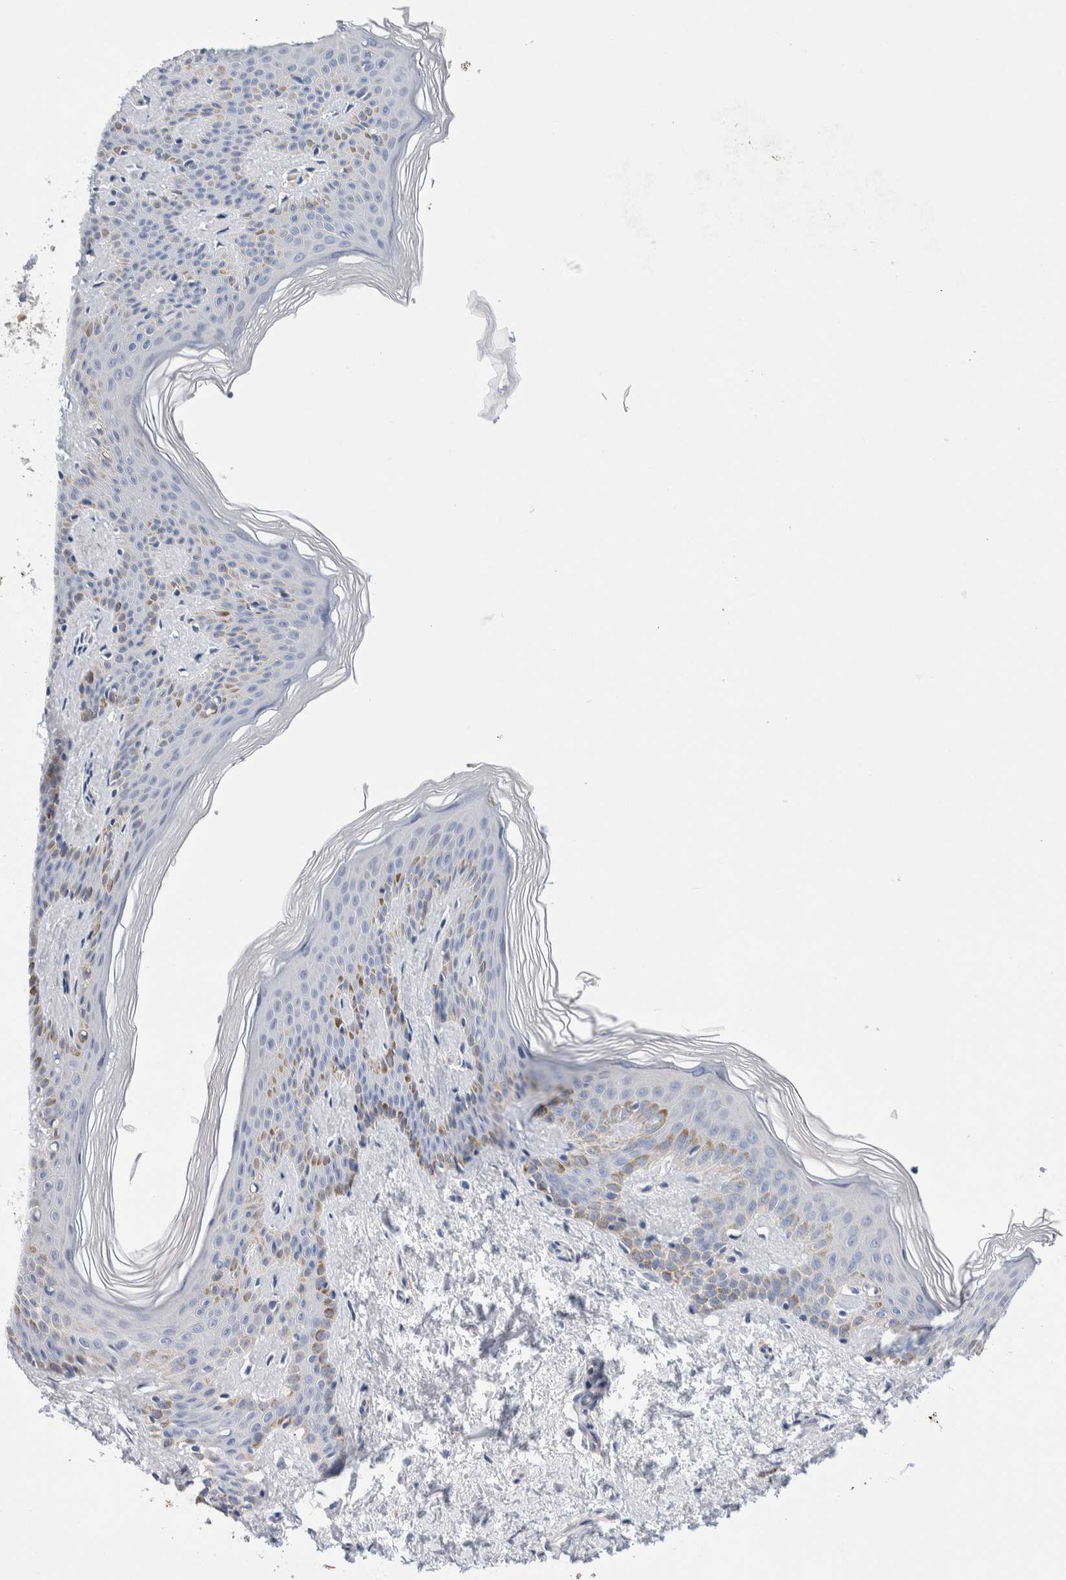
{"staining": {"intensity": "negative", "quantity": "none", "location": "none"}, "tissue": "skin", "cell_type": "Fibroblasts", "image_type": "normal", "snomed": [{"axis": "morphology", "description": "Normal tissue, NOS"}, {"axis": "morphology", "description": "Neoplasm, benign, NOS"}, {"axis": "topography", "description": "Skin"}, {"axis": "topography", "description": "Soft tissue"}], "caption": "IHC of unremarkable skin demonstrates no expression in fibroblasts. (Brightfield microscopy of DAB (3,3'-diaminobenzidine) IHC at high magnification).", "gene": "METRNL", "patient": {"sex": "male", "age": 26}}